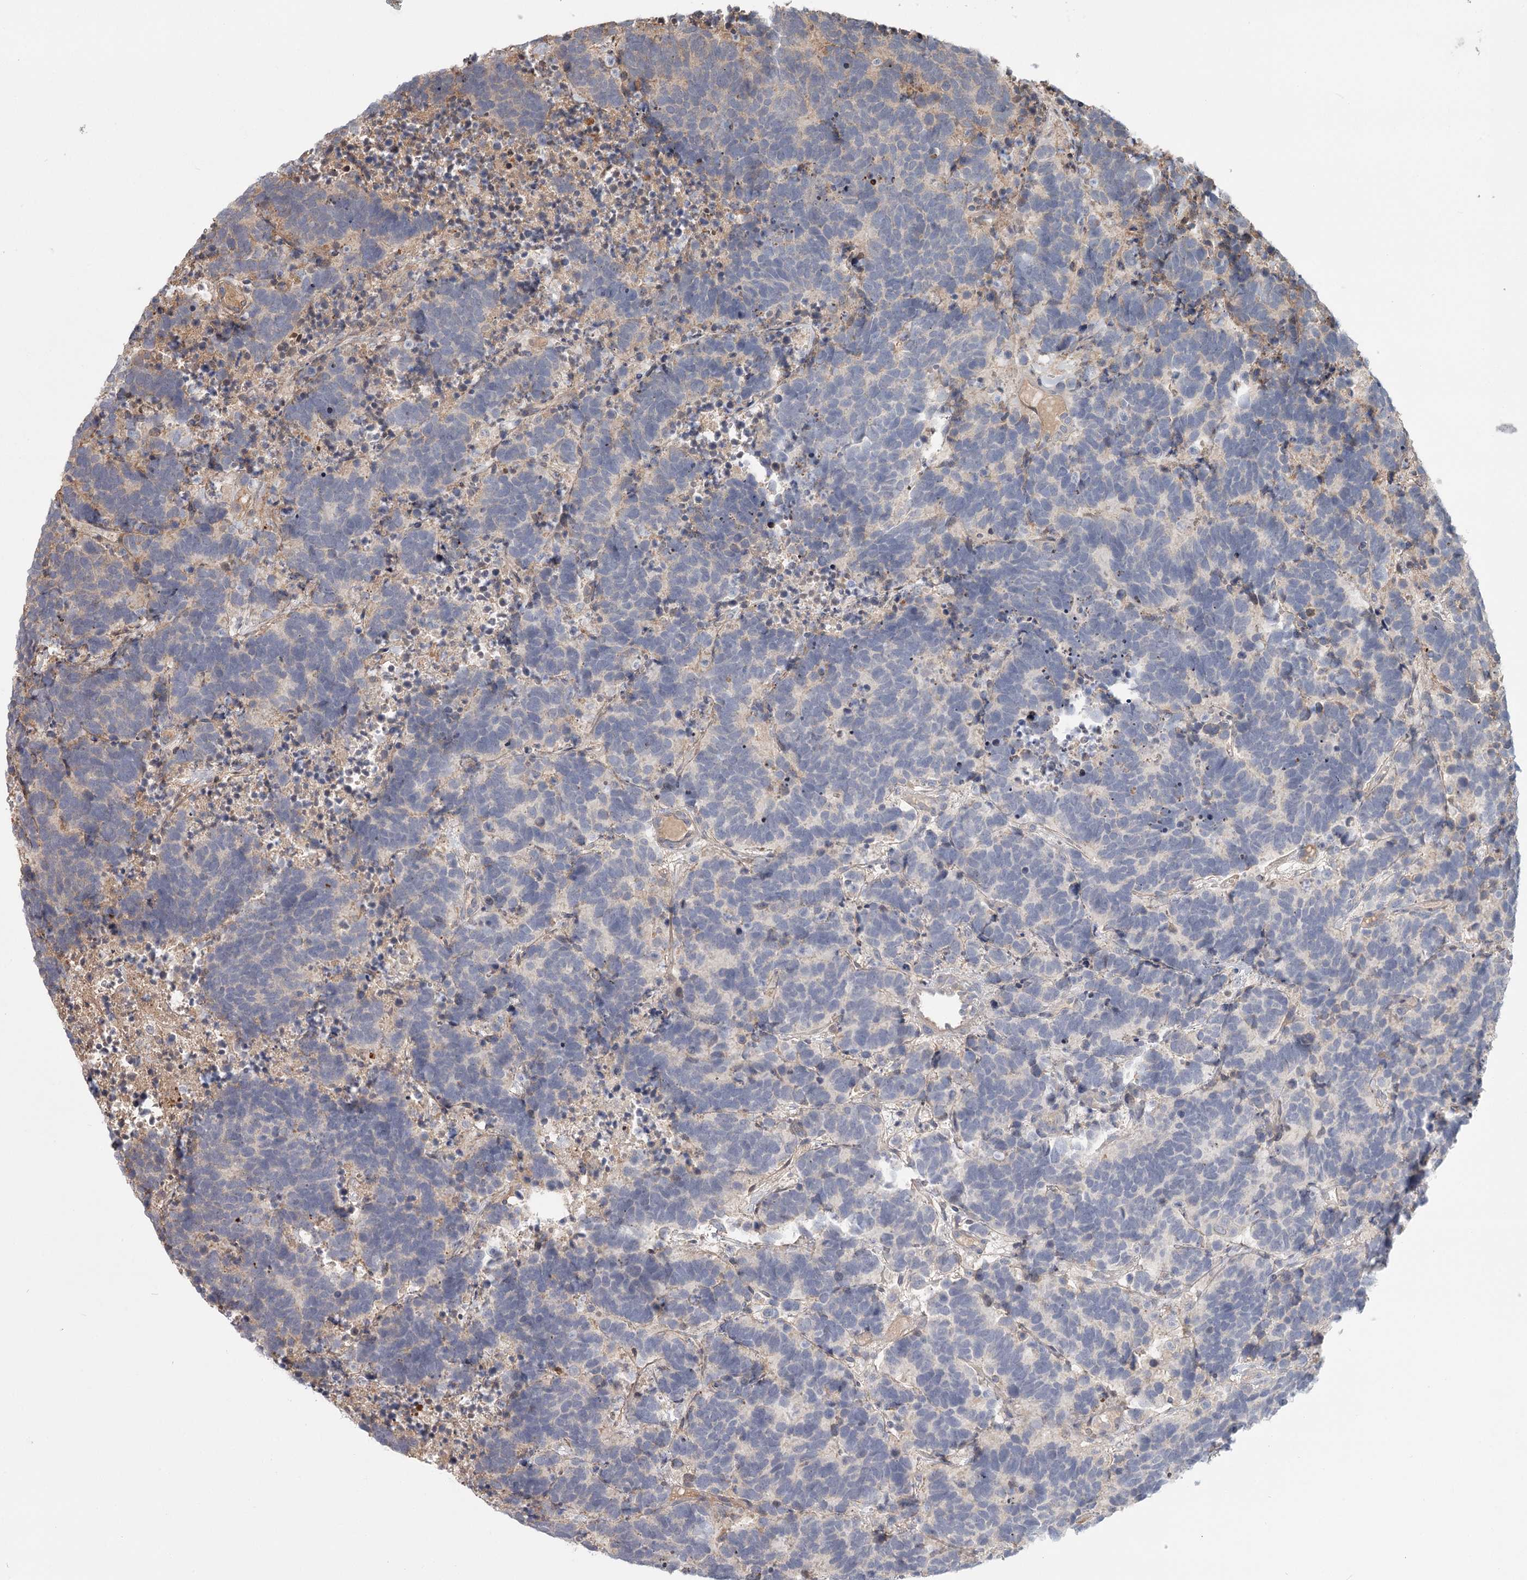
{"staining": {"intensity": "negative", "quantity": "none", "location": "none"}, "tissue": "carcinoid", "cell_type": "Tumor cells", "image_type": "cancer", "snomed": [{"axis": "morphology", "description": "Carcinoma, NOS"}, {"axis": "morphology", "description": "Carcinoid, malignant, NOS"}, {"axis": "topography", "description": "Urinary bladder"}], "caption": "The micrograph reveals no staining of tumor cells in malignant carcinoid.", "gene": "DHRS9", "patient": {"sex": "male", "age": 57}}